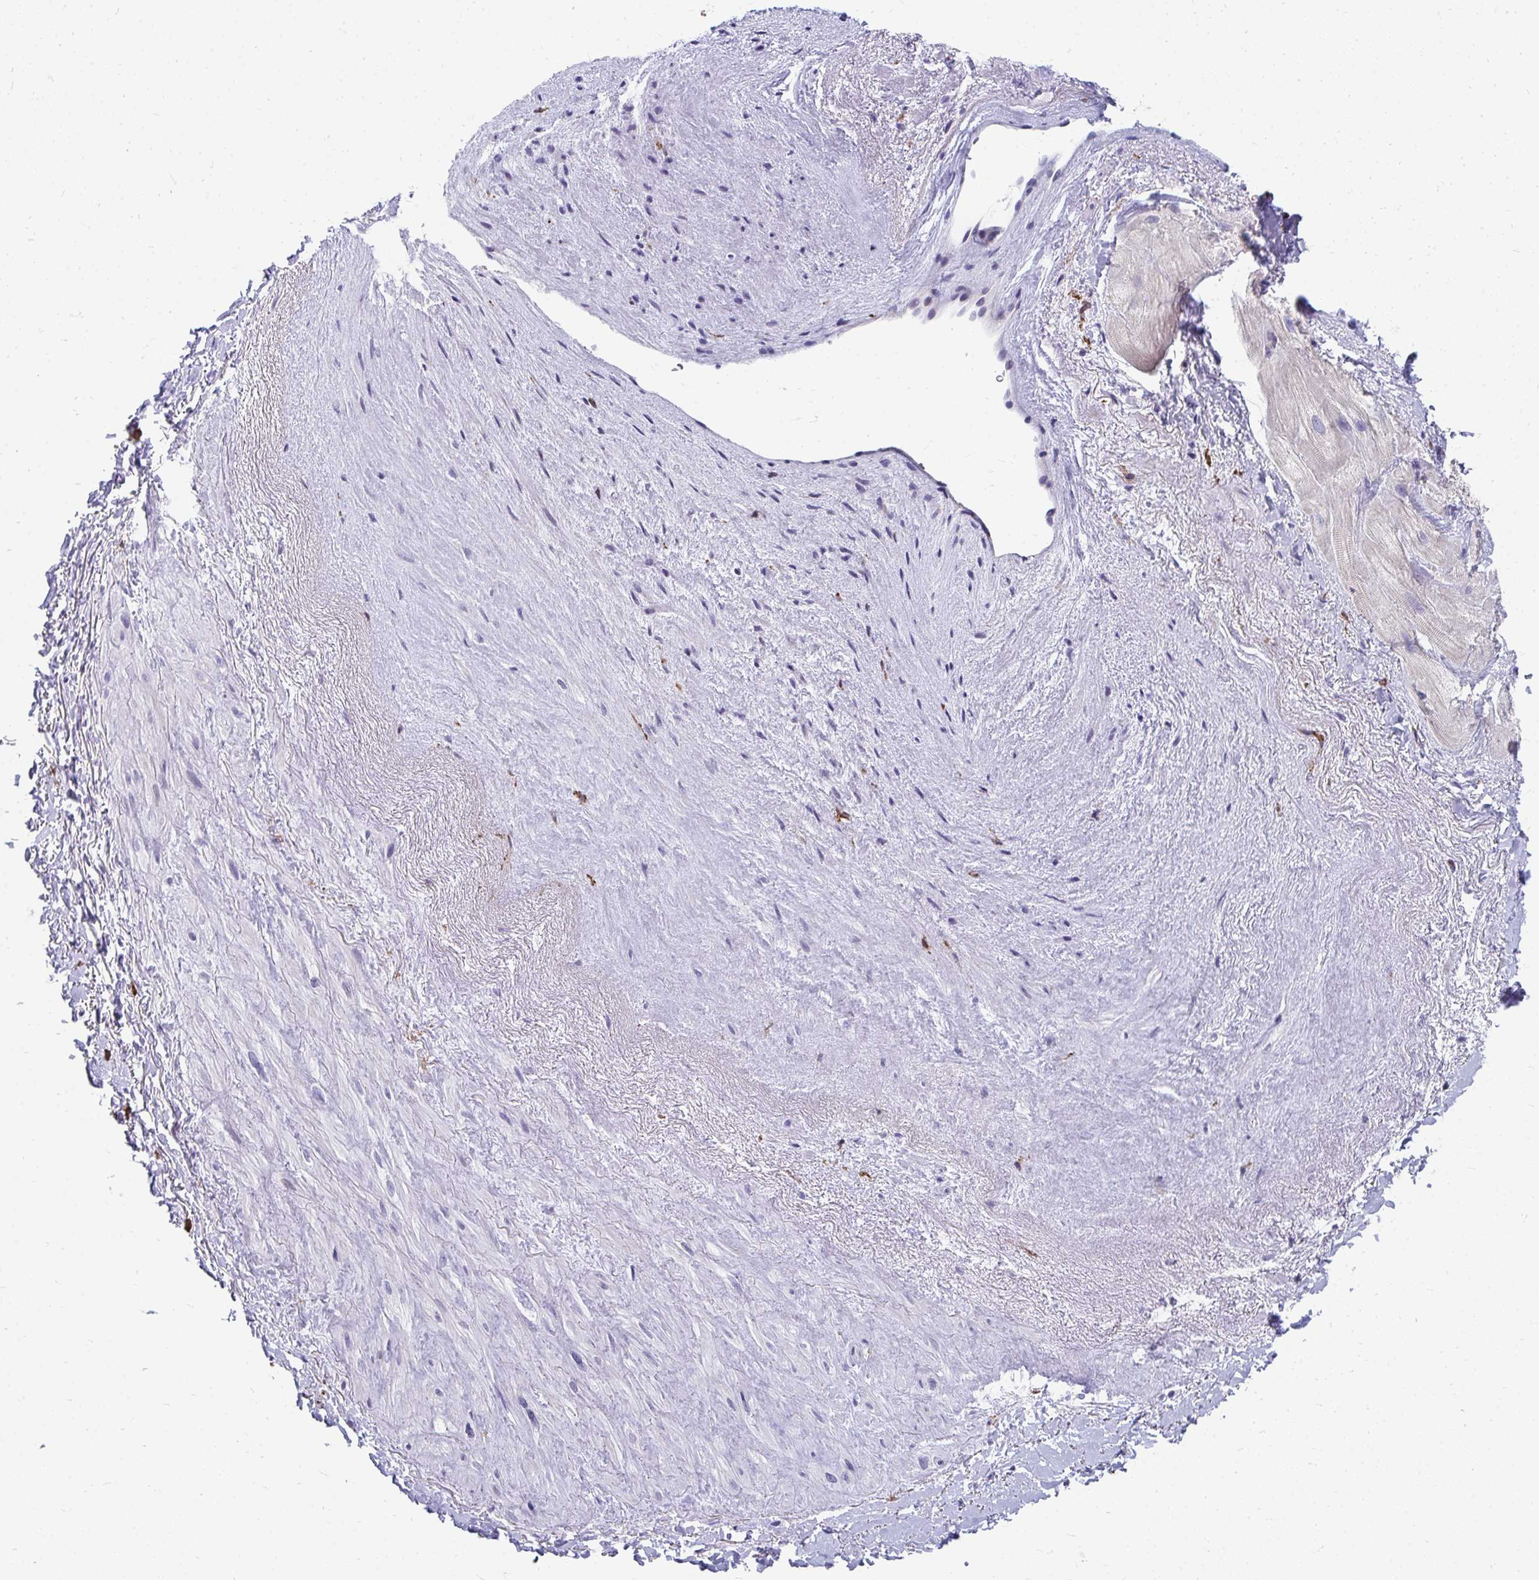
{"staining": {"intensity": "negative", "quantity": "none", "location": "none"}, "tissue": "heart muscle", "cell_type": "Cardiomyocytes", "image_type": "normal", "snomed": [{"axis": "morphology", "description": "Normal tissue, NOS"}, {"axis": "topography", "description": "Heart"}], "caption": "Cardiomyocytes show no significant protein expression in benign heart muscle. (IHC, brightfield microscopy, high magnification).", "gene": "CD163", "patient": {"sex": "male", "age": 62}}